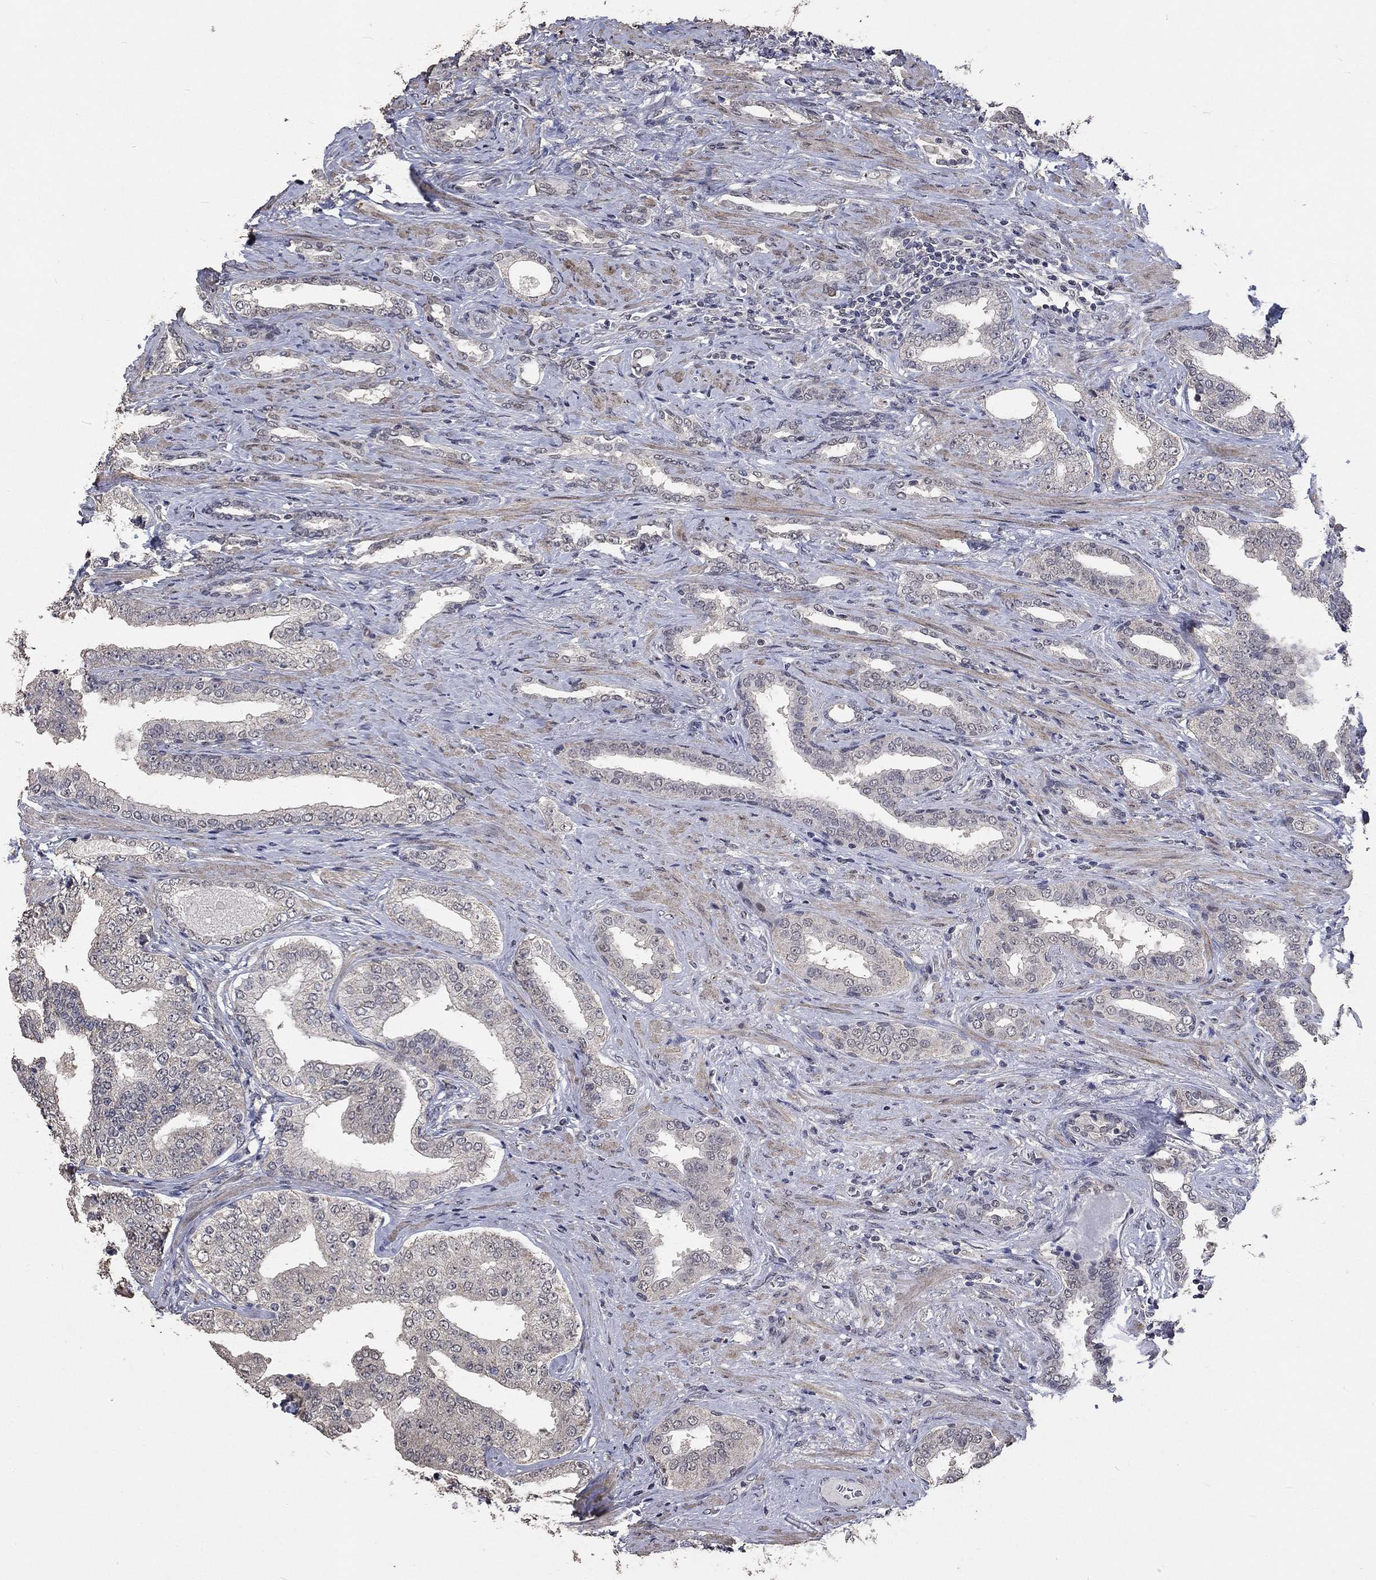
{"staining": {"intensity": "negative", "quantity": "none", "location": "none"}, "tissue": "prostate cancer", "cell_type": "Tumor cells", "image_type": "cancer", "snomed": [{"axis": "morphology", "description": "Adenocarcinoma, Low grade"}, {"axis": "topography", "description": "Prostate and seminal vesicle, NOS"}], "caption": "Tumor cells are negative for brown protein staining in prostate low-grade adenocarcinoma. The staining was performed using DAB to visualize the protein expression in brown, while the nuclei were stained in blue with hematoxylin (Magnification: 20x).", "gene": "SPATA33", "patient": {"sex": "male", "age": 61}}